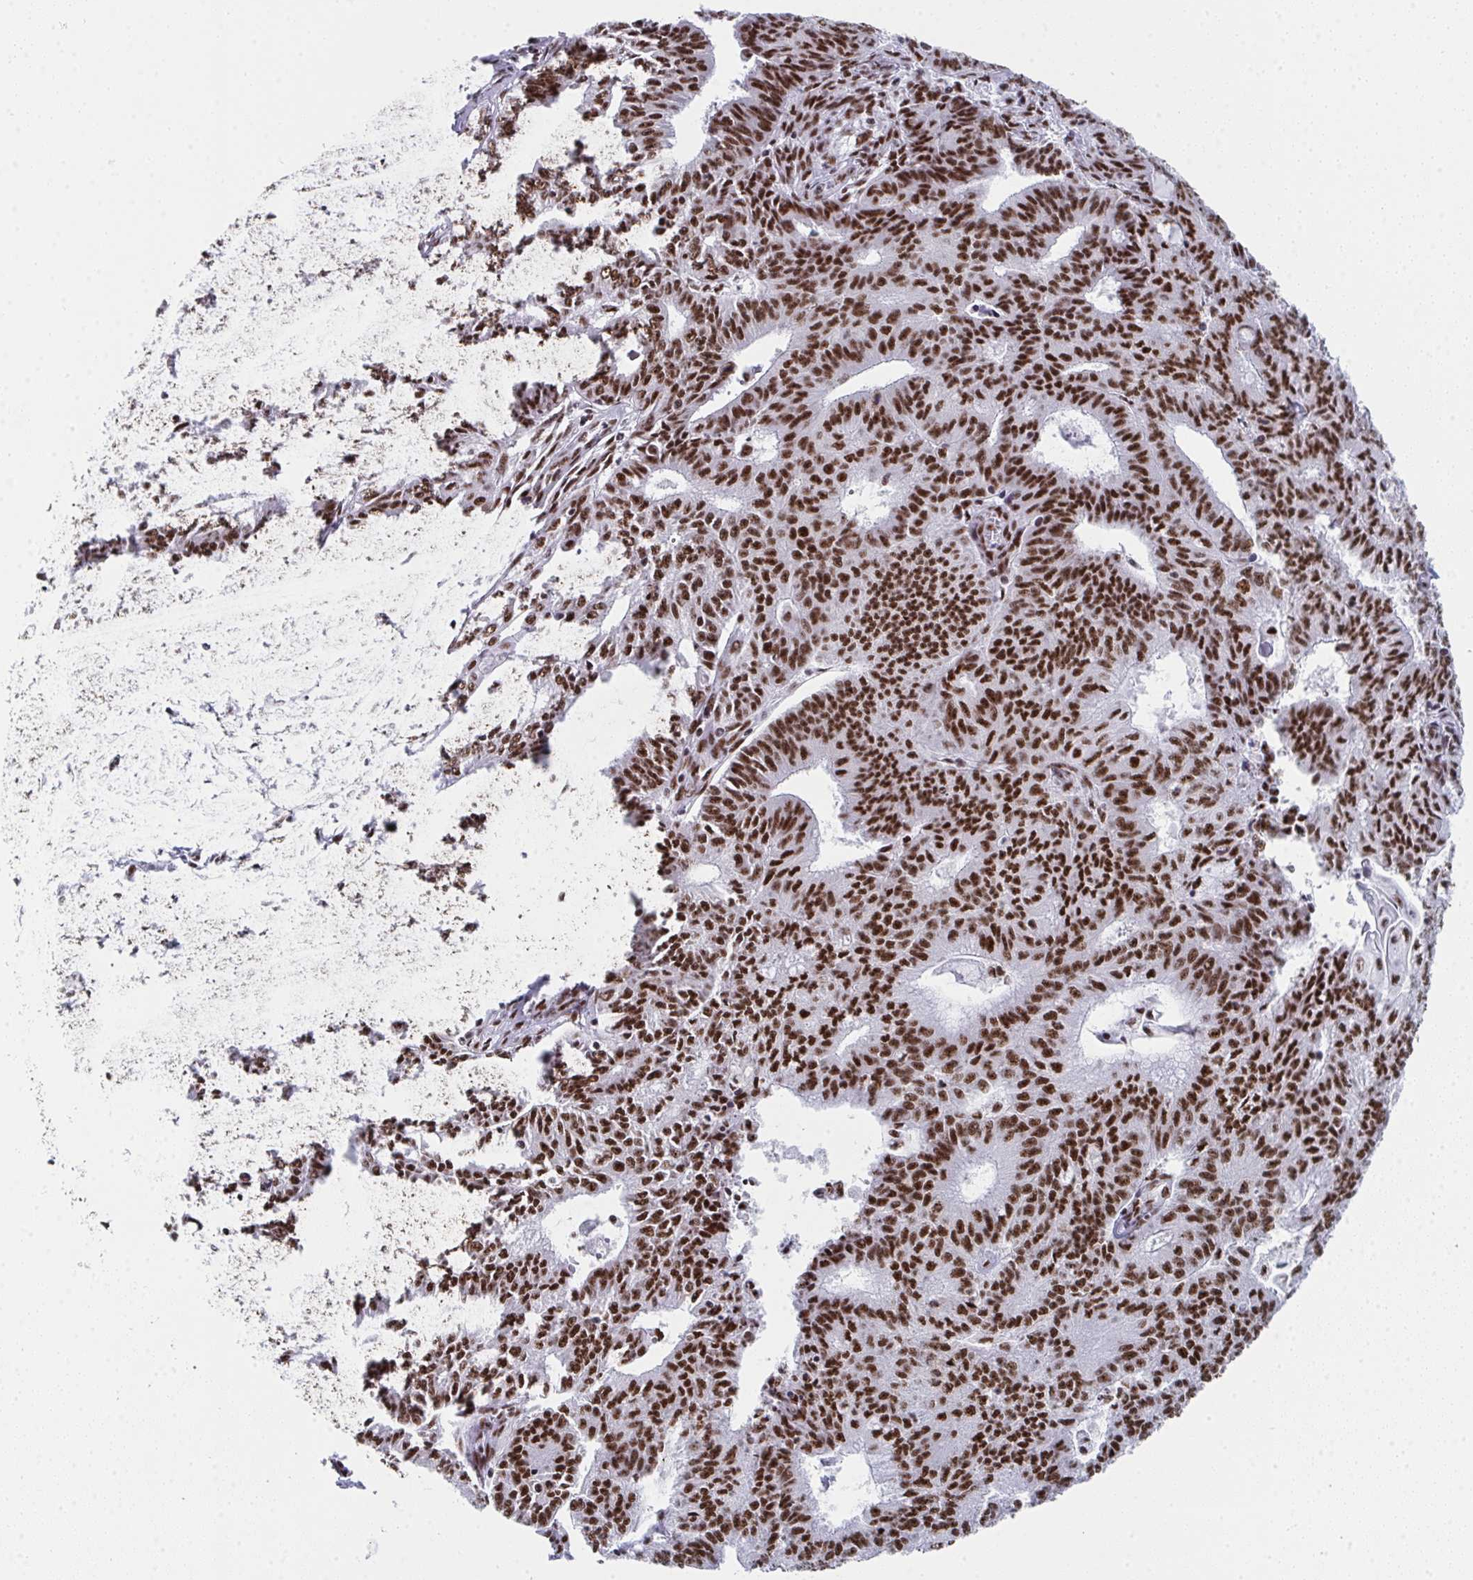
{"staining": {"intensity": "strong", "quantity": ">75%", "location": "nuclear"}, "tissue": "endometrial cancer", "cell_type": "Tumor cells", "image_type": "cancer", "snomed": [{"axis": "morphology", "description": "Adenocarcinoma, NOS"}, {"axis": "topography", "description": "Endometrium"}], "caption": "Endometrial cancer (adenocarcinoma) tissue reveals strong nuclear staining in about >75% of tumor cells (DAB IHC with brightfield microscopy, high magnification).", "gene": "SNRNP70", "patient": {"sex": "female", "age": 61}}